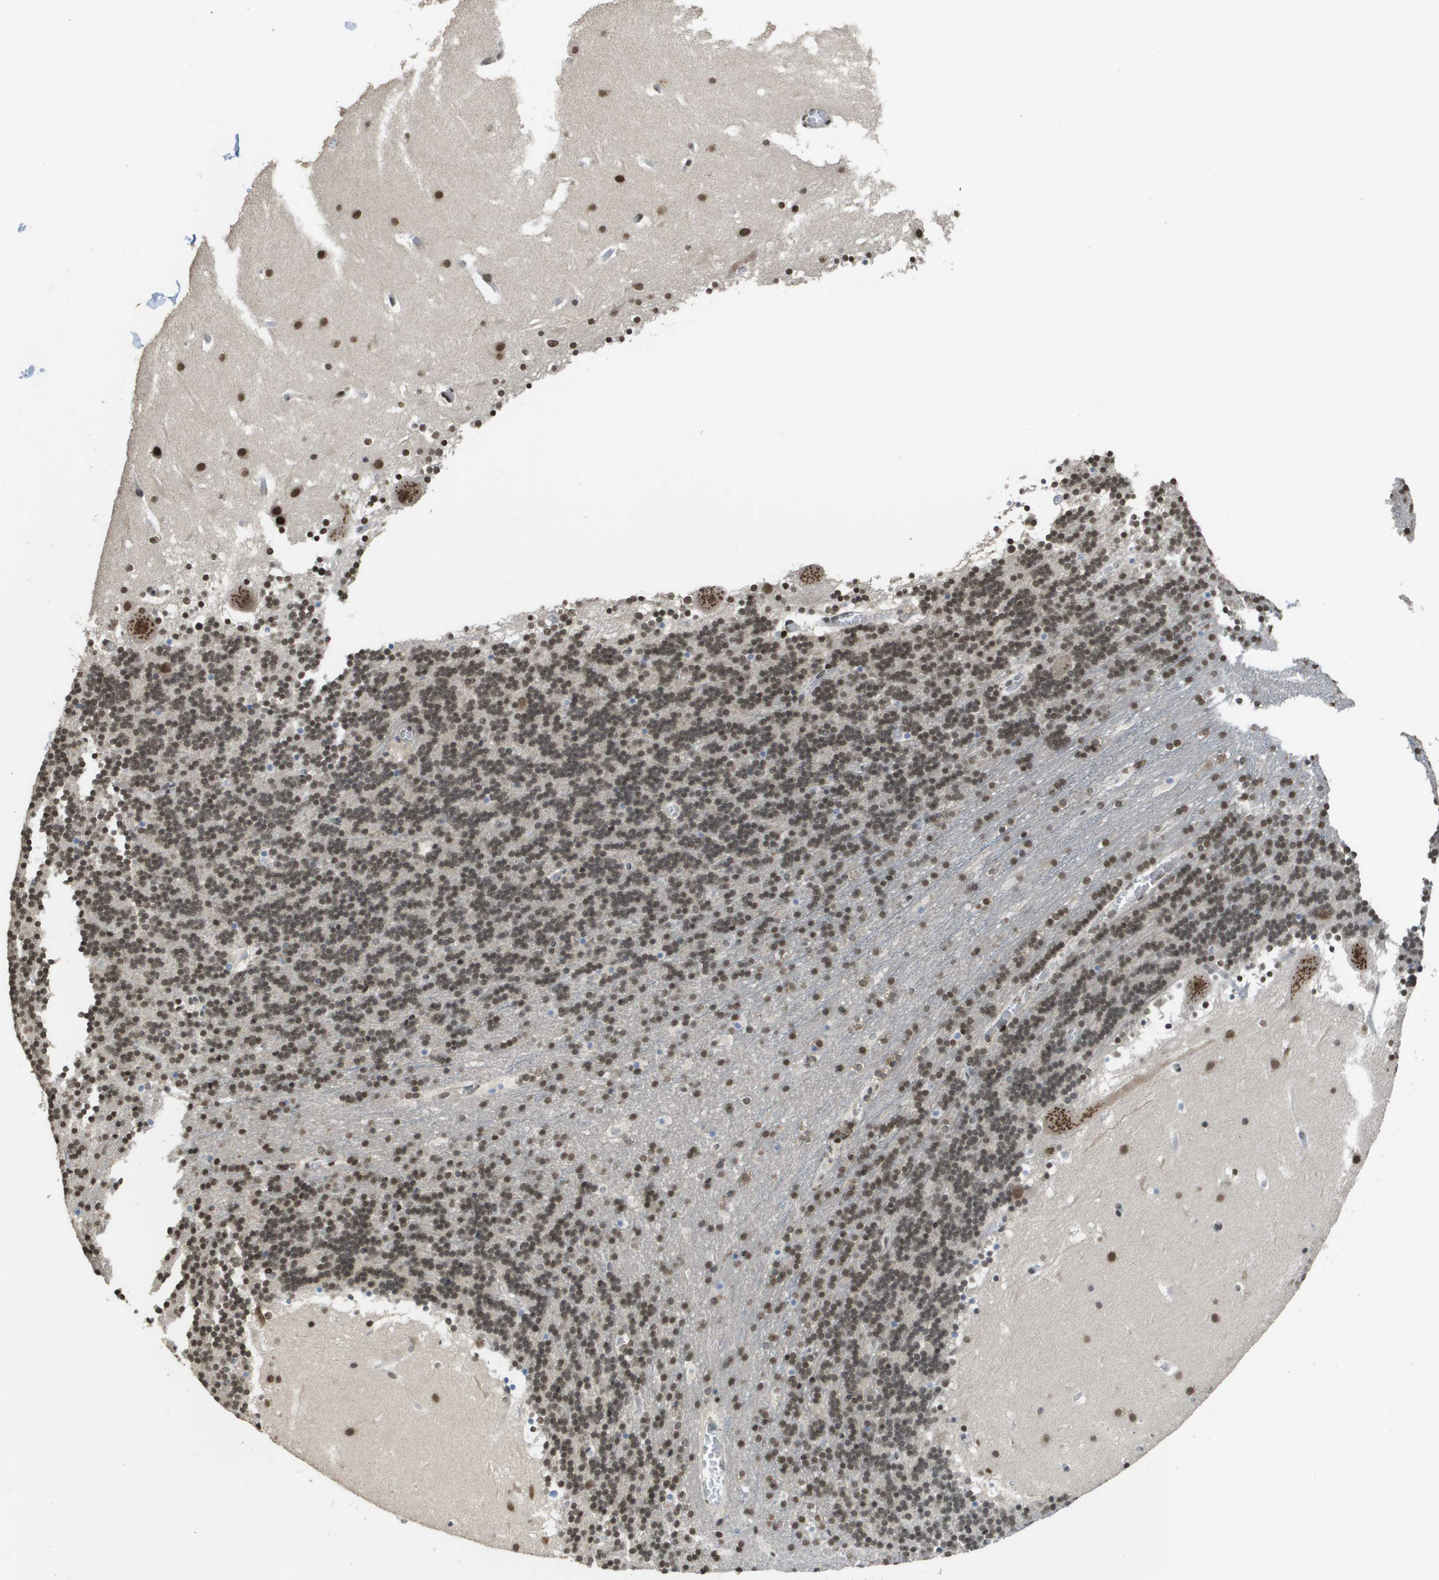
{"staining": {"intensity": "moderate", "quantity": "25%-75%", "location": "nuclear"}, "tissue": "cerebellum", "cell_type": "Cells in granular layer", "image_type": "normal", "snomed": [{"axis": "morphology", "description": "Normal tissue, NOS"}, {"axis": "topography", "description": "Cerebellum"}], "caption": "High-power microscopy captured an immunohistochemistry micrograph of unremarkable cerebellum, revealing moderate nuclear expression in approximately 25%-75% of cells in granular layer.", "gene": "KAT5", "patient": {"sex": "male", "age": 45}}